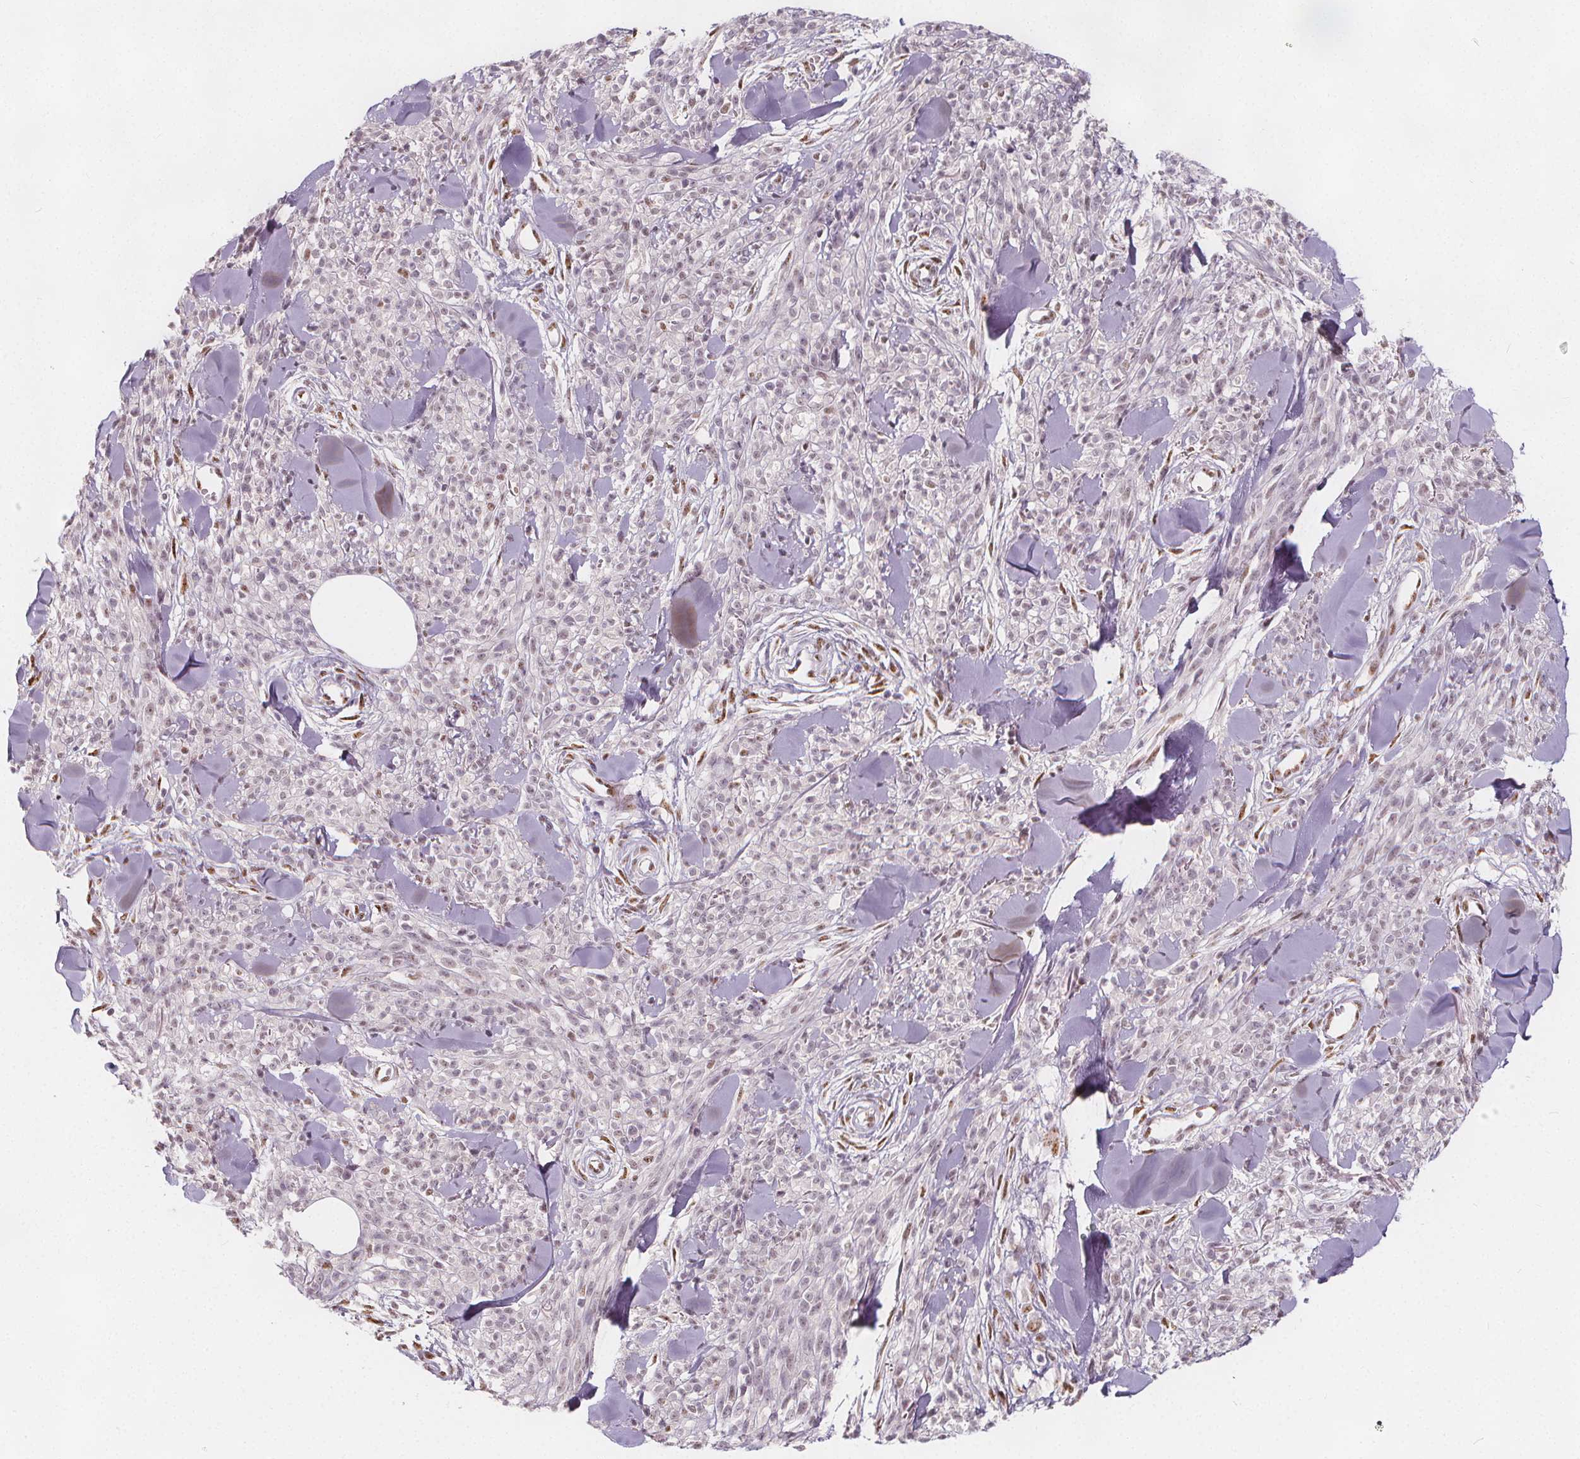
{"staining": {"intensity": "negative", "quantity": "none", "location": "none"}, "tissue": "melanoma", "cell_type": "Tumor cells", "image_type": "cancer", "snomed": [{"axis": "morphology", "description": "Malignant melanoma, NOS"}, {"axis": "topography", "description": "Skin"}, {"axis": "topography", "description": "Skin of trunk"}], "caption": "The image reveals no staining of tumor cells in malignant melanoma.", "gene": "DRC3", "patient": {"sex": "male", "age": 74}}